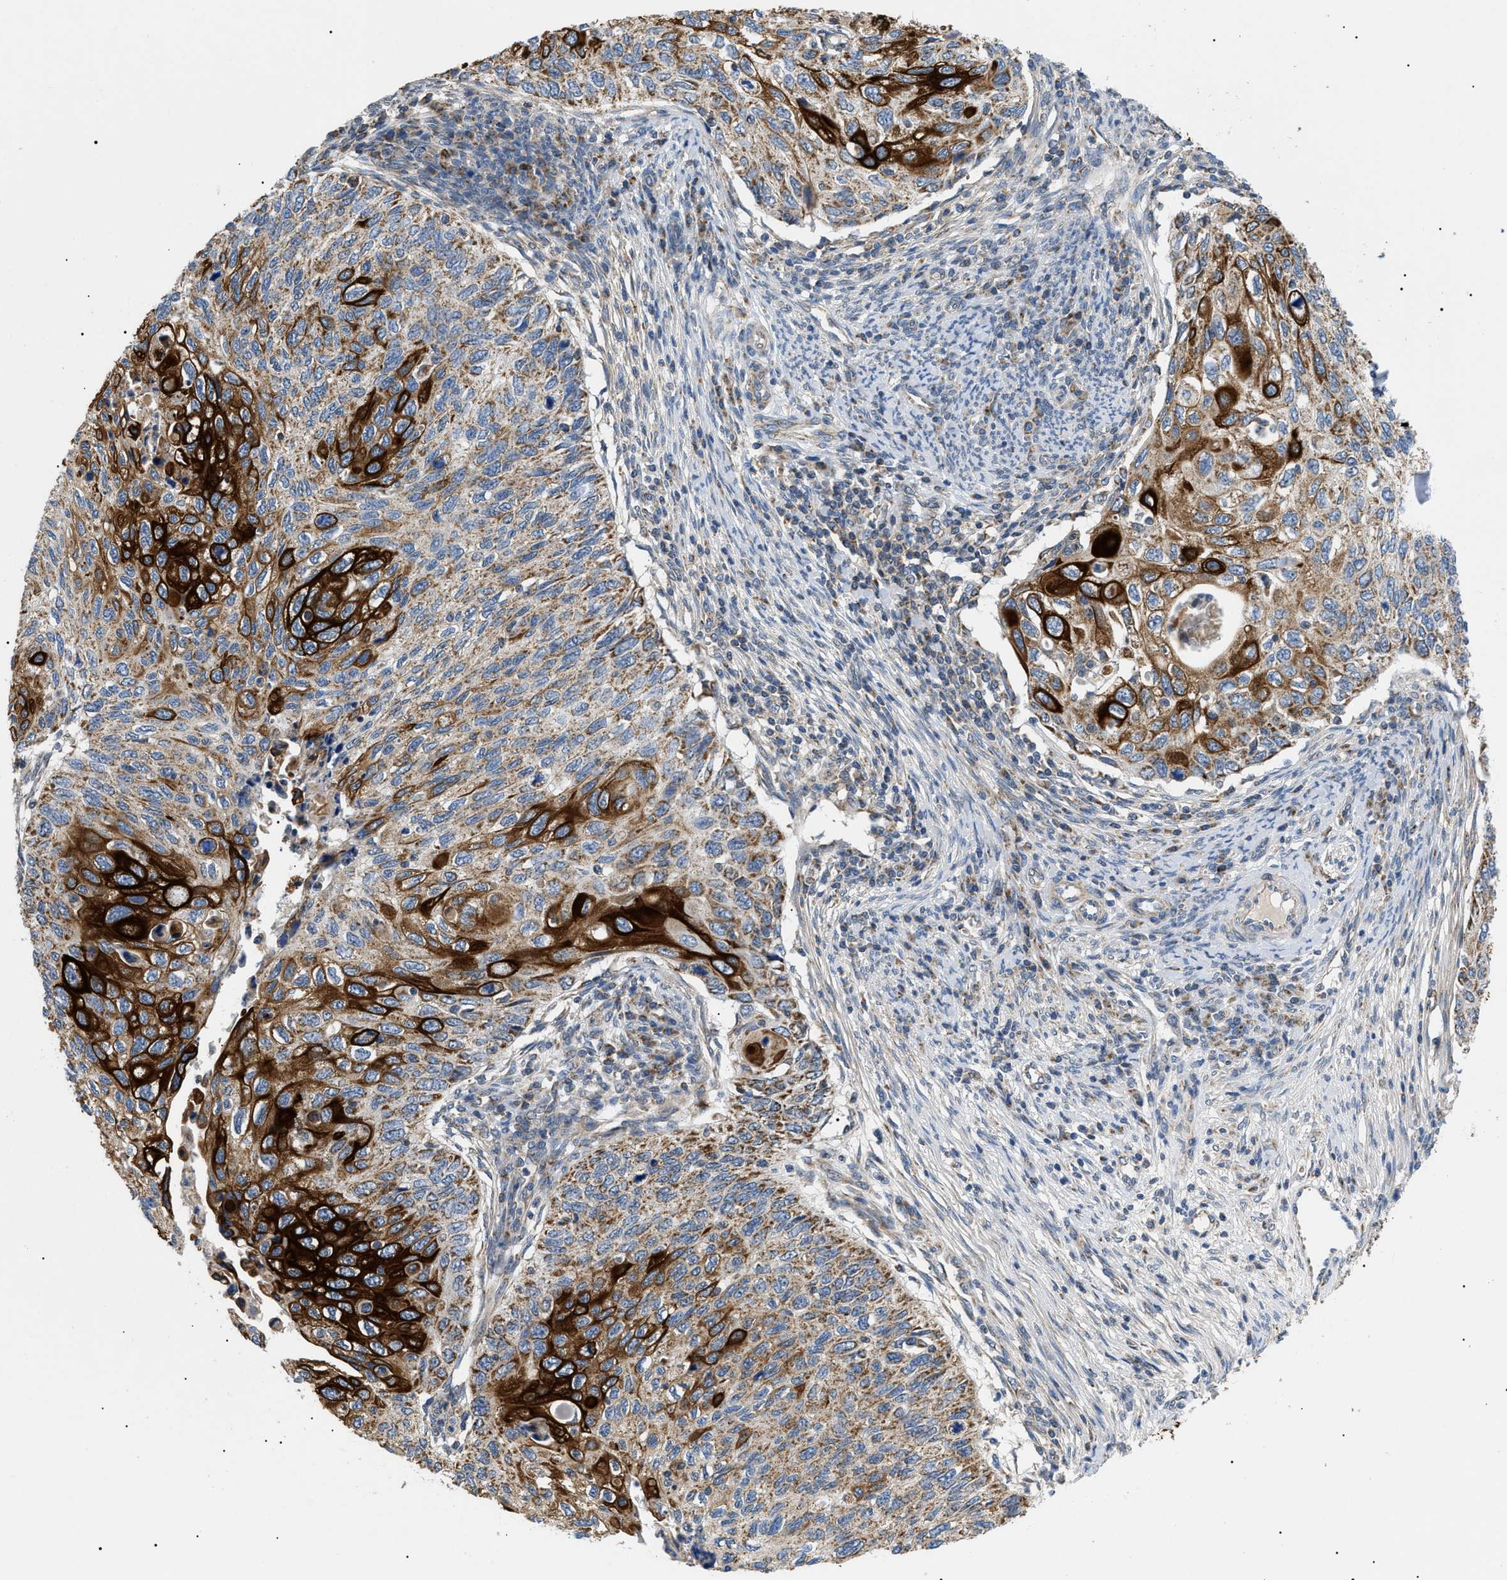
{"staining": {"intensity": "strong", "quantity": ">75%", "location": "cytoplasmic/membranous"}, "tissue": "cervical cancer", "cell_type": "Tumor cells", "image_type": "cancer", "snomed": [{"axis": "morphology", "description": "Squamous cell carcinoma, NOS"}, {"axis": "topography", "description": "Cervix"}], "caption": "Protein staining exhibits strong cytoplasmic/membranous positivity in about >75% of tumor cells in cervical cancer (squamous cell carcinoma). (DAB IHC, brown staining for protein, blue staining for nuclei).", "gene": "TOMM6", "patient": {"sex": "female", "age": 70}}